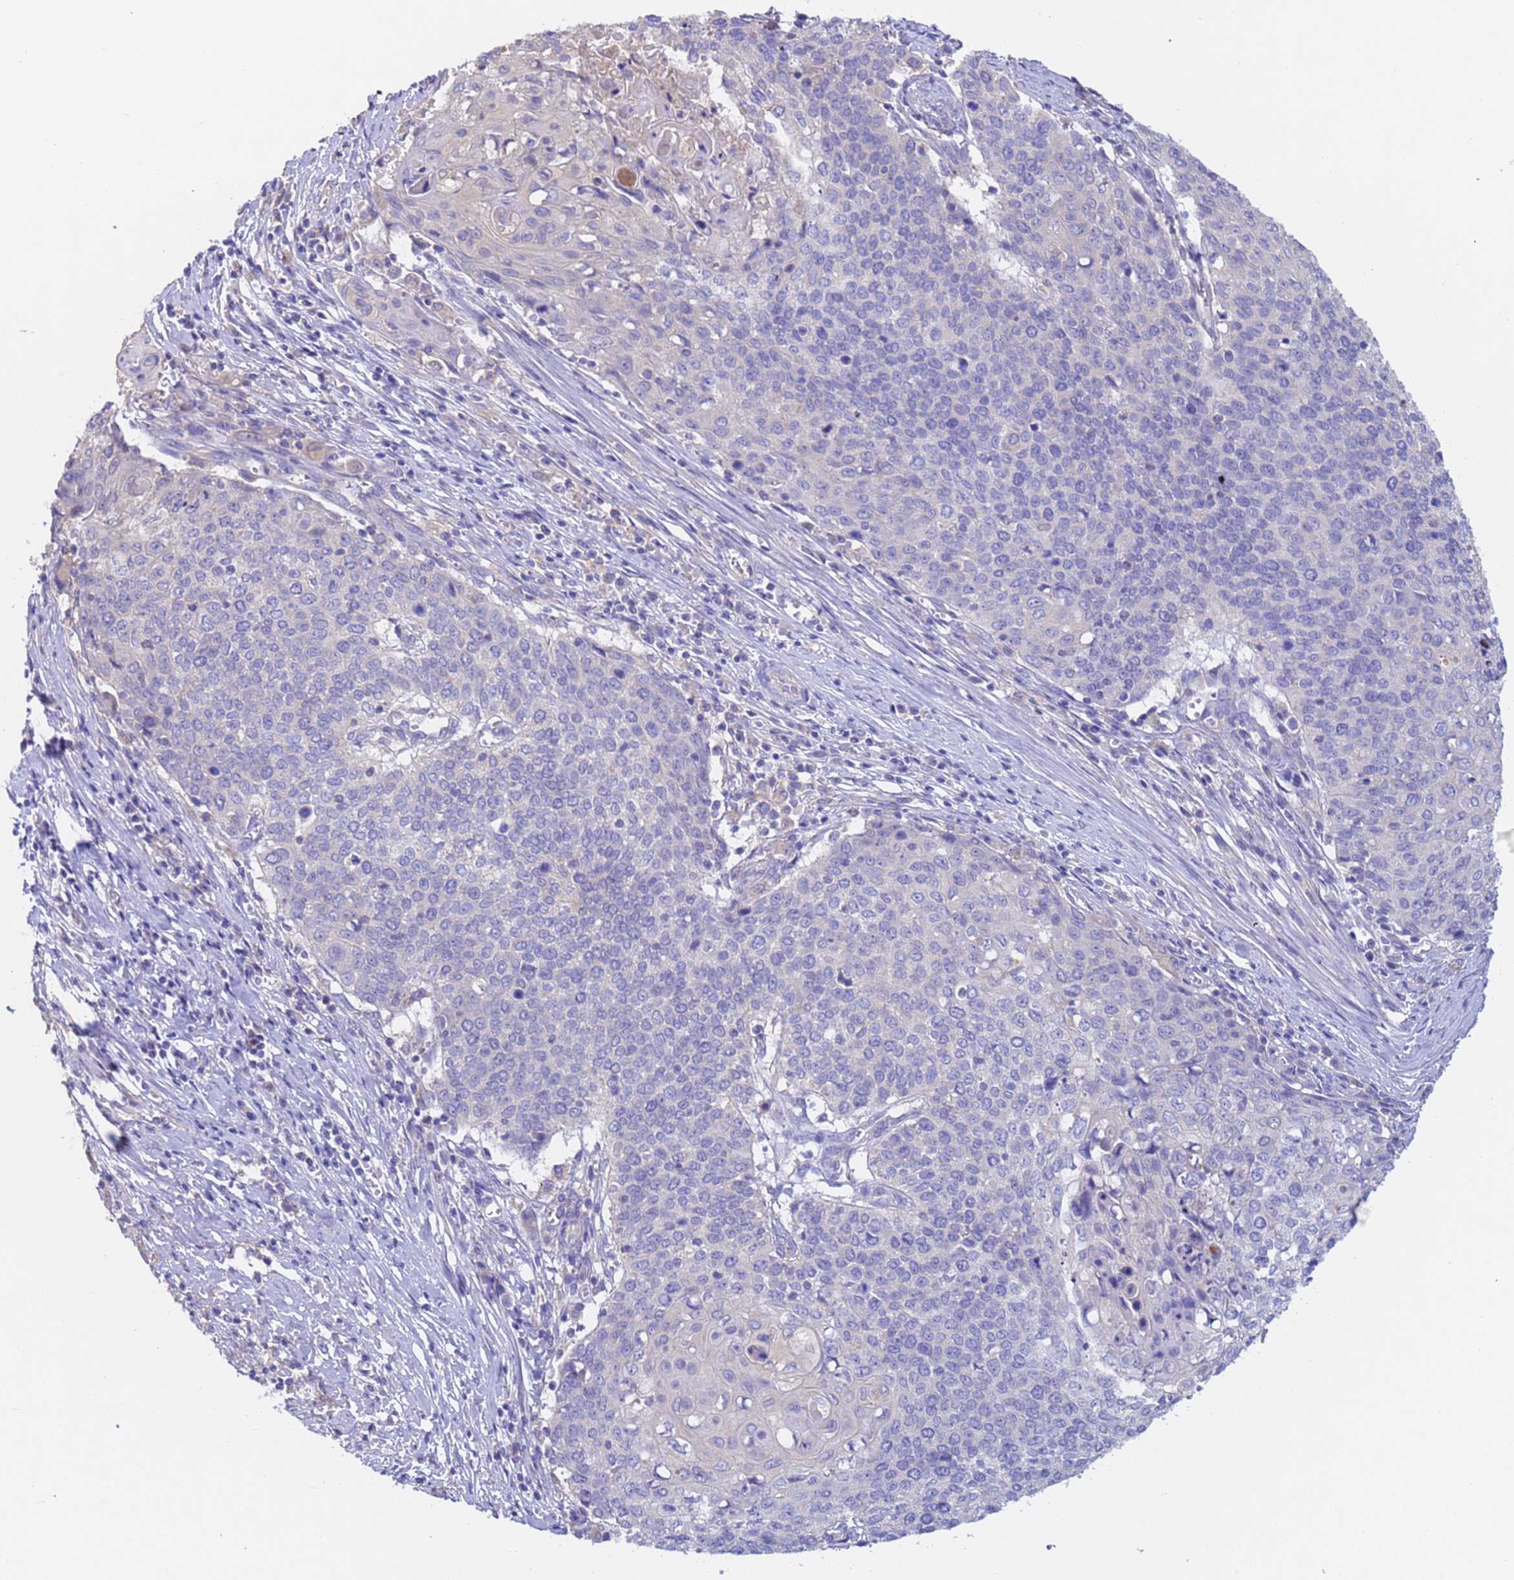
{"staining": {"intensity": "negative", "quantity": "none", "location": "none"}, "tissue": "cervical cancer", "cell_type": "Tumor cells", "image_type": "cancer", "snomed": [{"axis": "morphology", "description": "Squamous cell carcinoma, NOS"}, {"axis": "topography", "description": "Cervix"}], "caption": "Immunohistochemistry of cervical cancer (squamous cell carcinoma) reveals no positivity in tumor cells.", "gene": "SRL", "patient": {"sex": "female", "age": 39}}